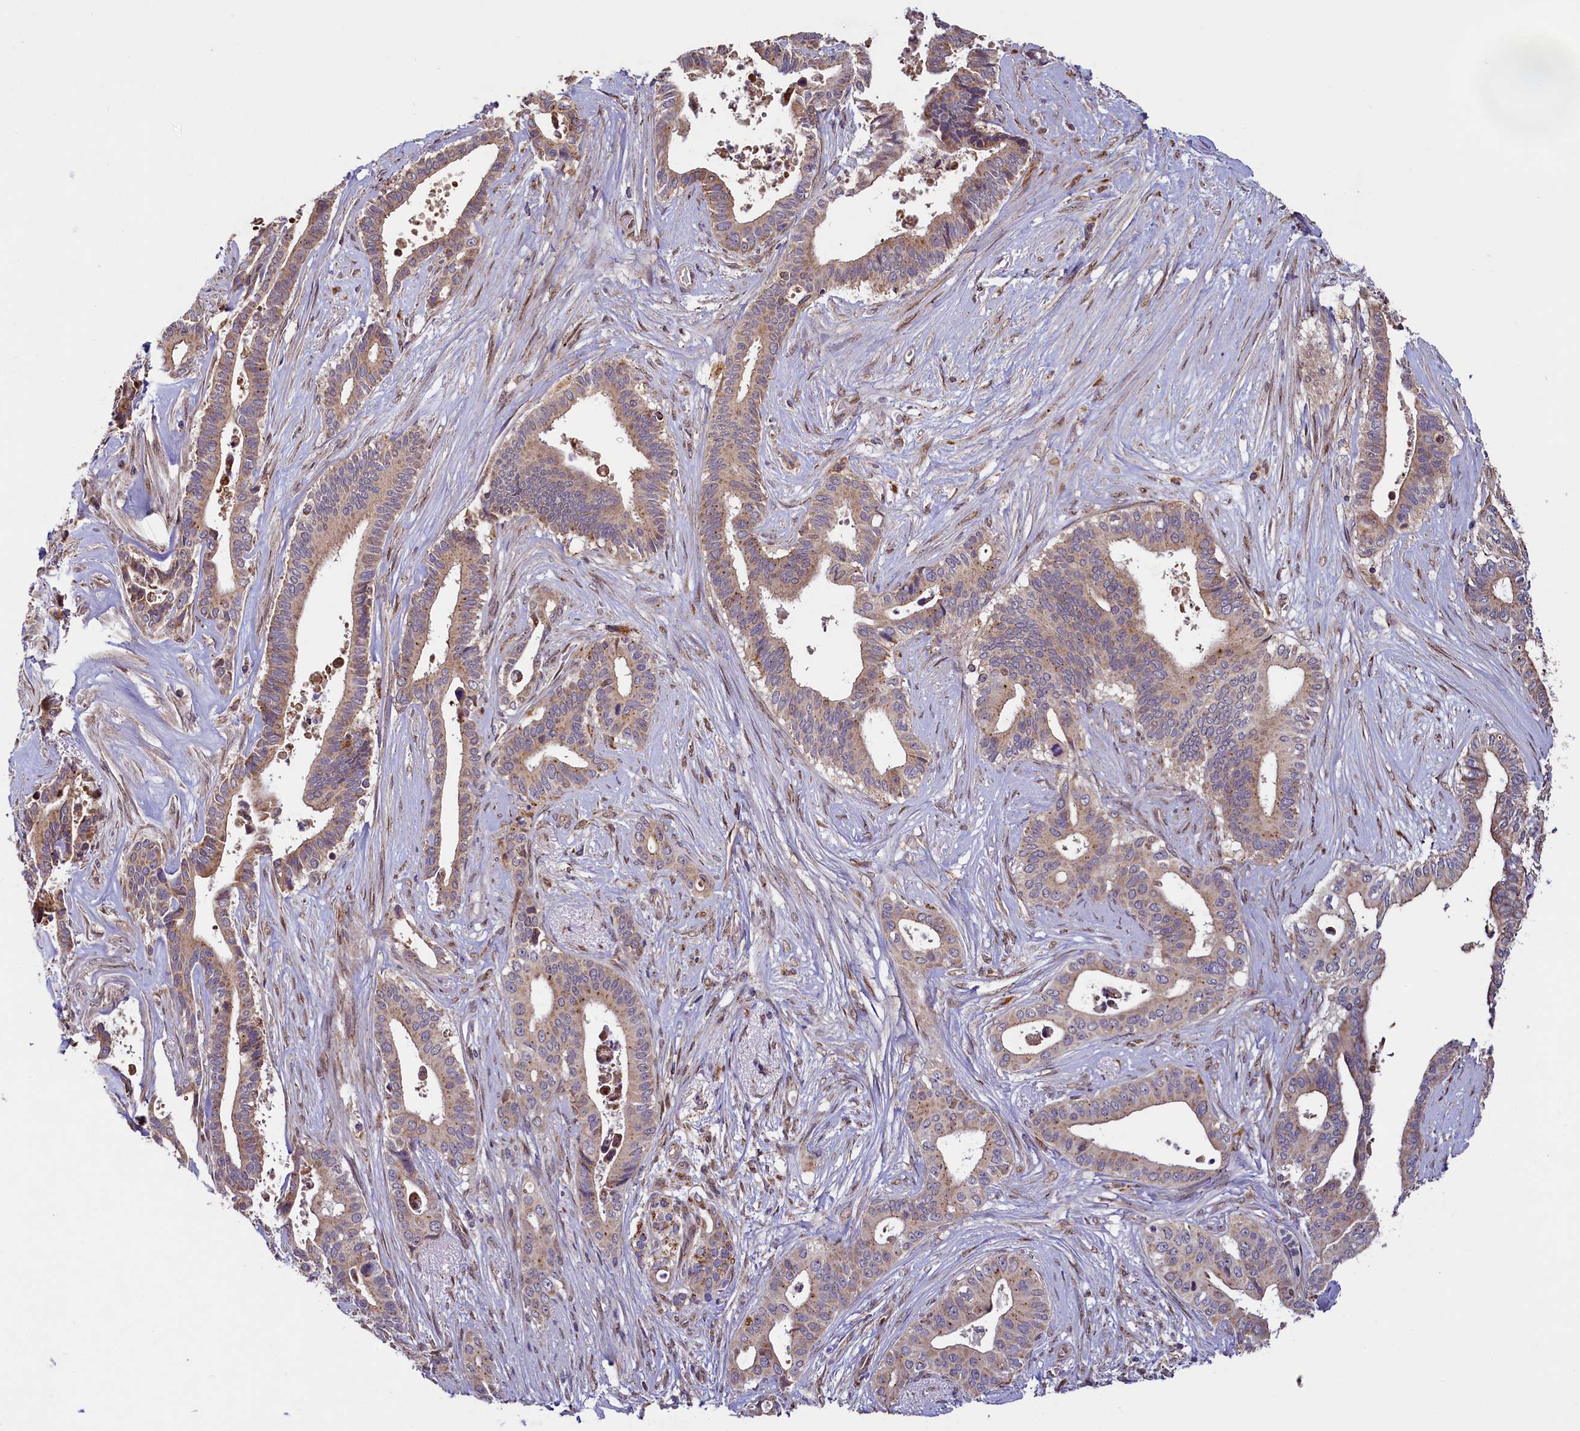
{"staining": {"intensity": "weak", "quantity": ">75%", "location": "cytoplasmic/membranous"}, "tissue": "pancreatic cancer", "cell_type": "Tumor cells", "image_type": "cancer", "snomed": [{"axis": "morphology", "description": "Adenocarcinoma, NOS"}, {"axis": "topography", "description": "Pancreas"}], "caption": "Pancreatic adenocarcinoma was stained to show a protein in brown. There is low levels of weak cytoplasmic/membranous staining in about >75% of tumor cells. The staining is performed using DAB (3,3'-diaminobenzidine) brown chromogen to label protein expression. The nuclei are counter-stained blue using hematoxylin.", "gene": "ZNF577", "patient": {"sex": "female", "age": 77}}